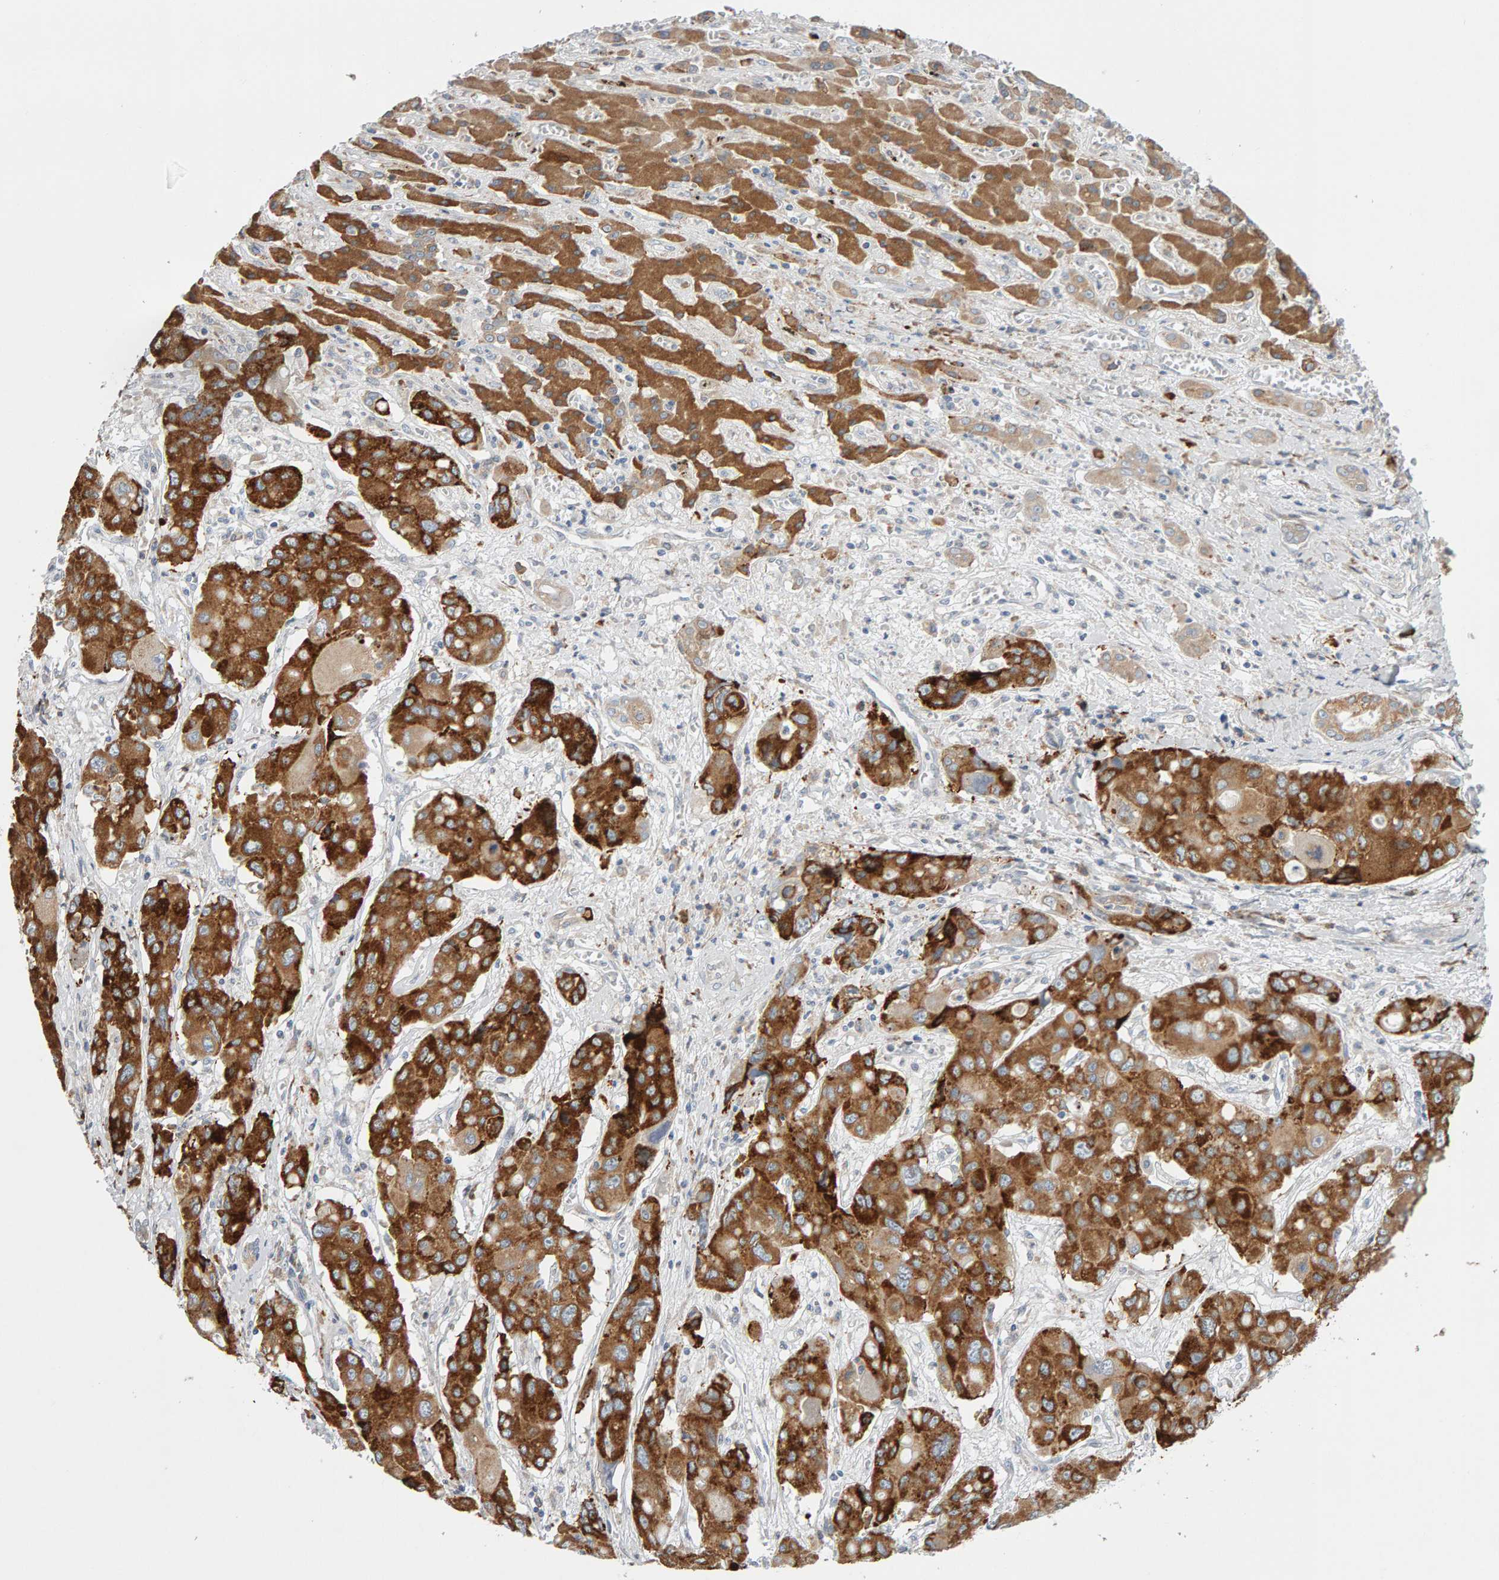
{"staining": {"intensity": "strong", "quantity": ">75%", "location": "cytoplasmic/membranous"}, "tissue": "liver cancer", "cell_type": "Tumor cells", "image_type": "cancer", "snomed": [{"axis": "morphology", "description": "Cholangiocarcinoma"}, {"axis": "topography", "description": "Liver"}], "caption": "Strong cytoplasmic/membranous protein expression is seen in about >75% of tumor cells in liver cancer.", "gene": "ENGASE", "patient": {"sex": "male", "age": 67}}